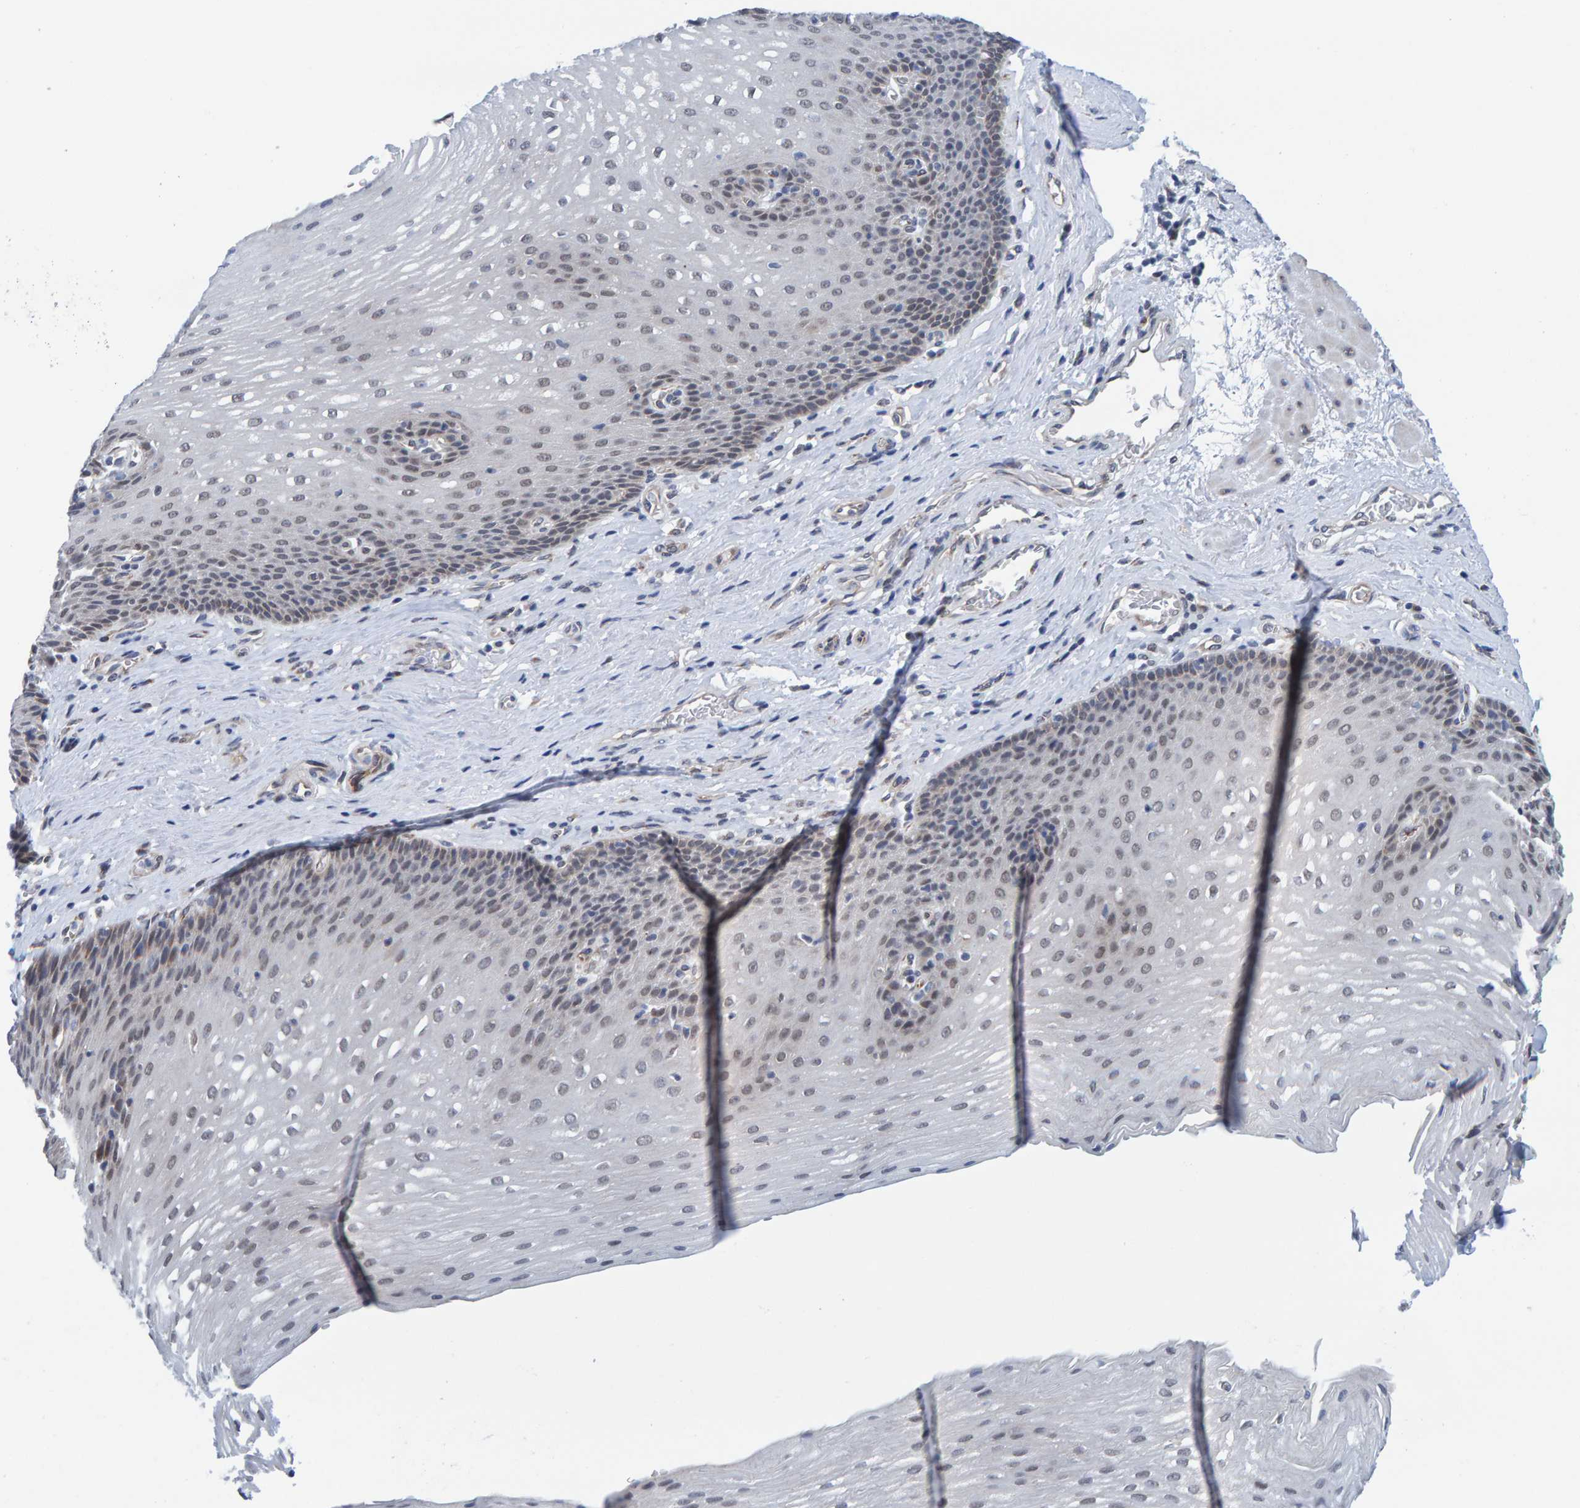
{"staining": {"intensity": "weak", "quantity": "25%-75%", "location": "nuclear"}, "tissue": "esophagus", "cell_type": "Squamous epithelial cells", "image_type": "normal", "snomed": [{"axis": "morphology", "description": "Normal tissue, NOS"}, {"axis": "topography", "description": "Esophagus"}], "caption": "An immunohistochemistry image of normal tissue is shown. Protein staining in brown highlights weak nuclear positivity in esophagus within squamous epithelial cells.", "gene": "SCRN2", "patient": {"sex": "male", "age": 48}}